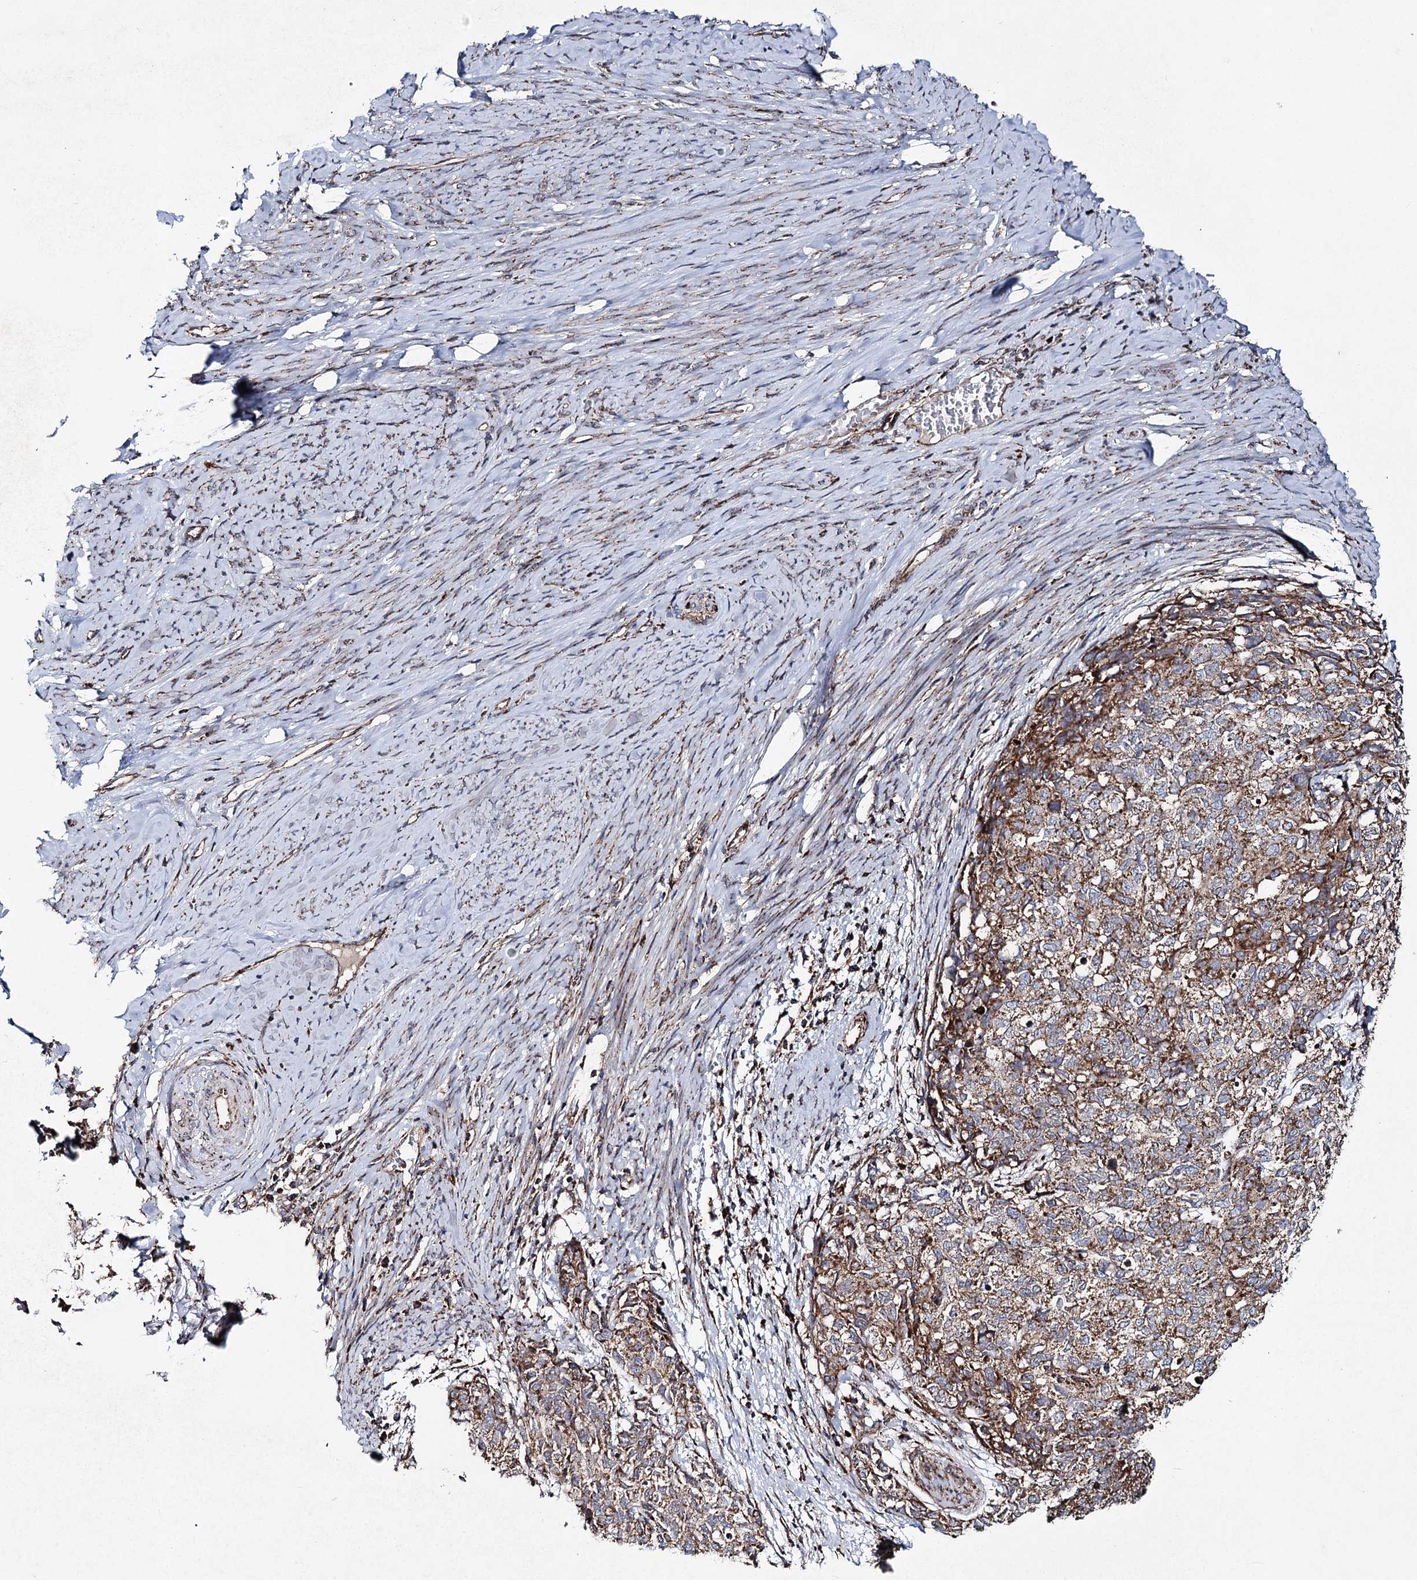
{"staining": {"intensity": "moderate", "quantity": ">75%", "location": "cytoplasmic/membranous"}, "tissue": "cervical cancer", "cell_type": "Tumor cells", "image_type": "cancer", "snomed": [{"axis": "morphology", "description": "Squamous cell carcinoma, NOS"}, {"axis": "topography", "description": "Cervix"}], "caption": "Tumor cells reveal moderate cytoplasmic/membranous expression in about >75% of cells in cervical cancer (squamous cell carcinoma).", "gene": "MSANTD2", "patient": {"sex": "female", "age": 63}}